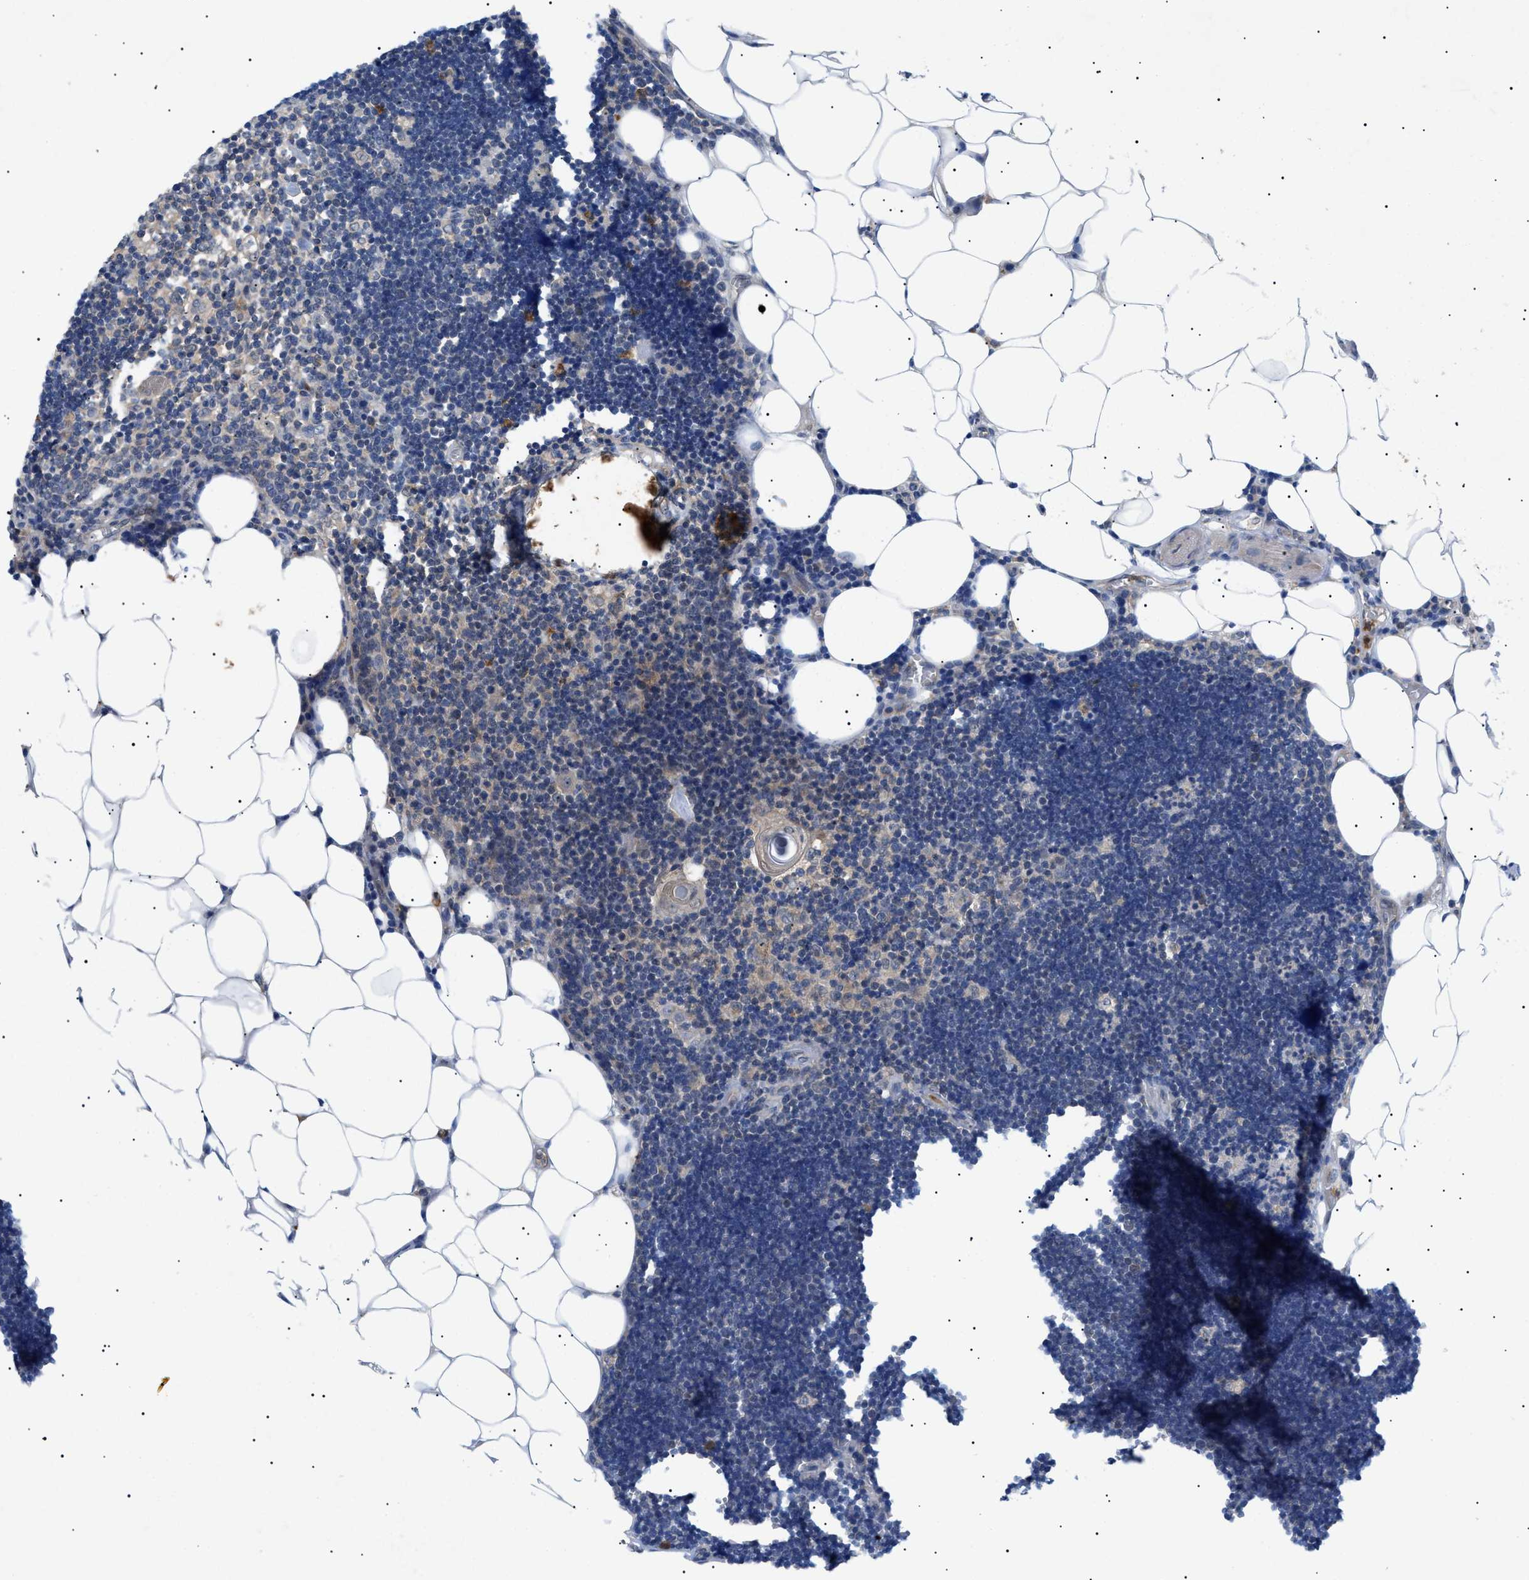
{"staining": {"intensity": "weak", "quantity": "25%-75%", "location": "cytoplasmic/membranous"}, "tissue": "lymph node", "cell_type": "Germinal center cells", "image_type": "normal", "snomed": [{"axis": "morphology", "description": "Normal tissue, NOS"}, {"axis": "topography", "description": "Lymph node"}], "caption": "High-power microscopy captured an IHC image of benign lymph node, revealing weak cytoplasmic/membranous positivity in approximately 25%-75% of germinal center cells. (Stains: DAB (3,3'-diaminobenzidine) in brown, nuclei in blue, Microscopy: brightfield microscopy at high magnification).", "gene": "RIPK1", "patient": {"sex": "male", "age": 33}}